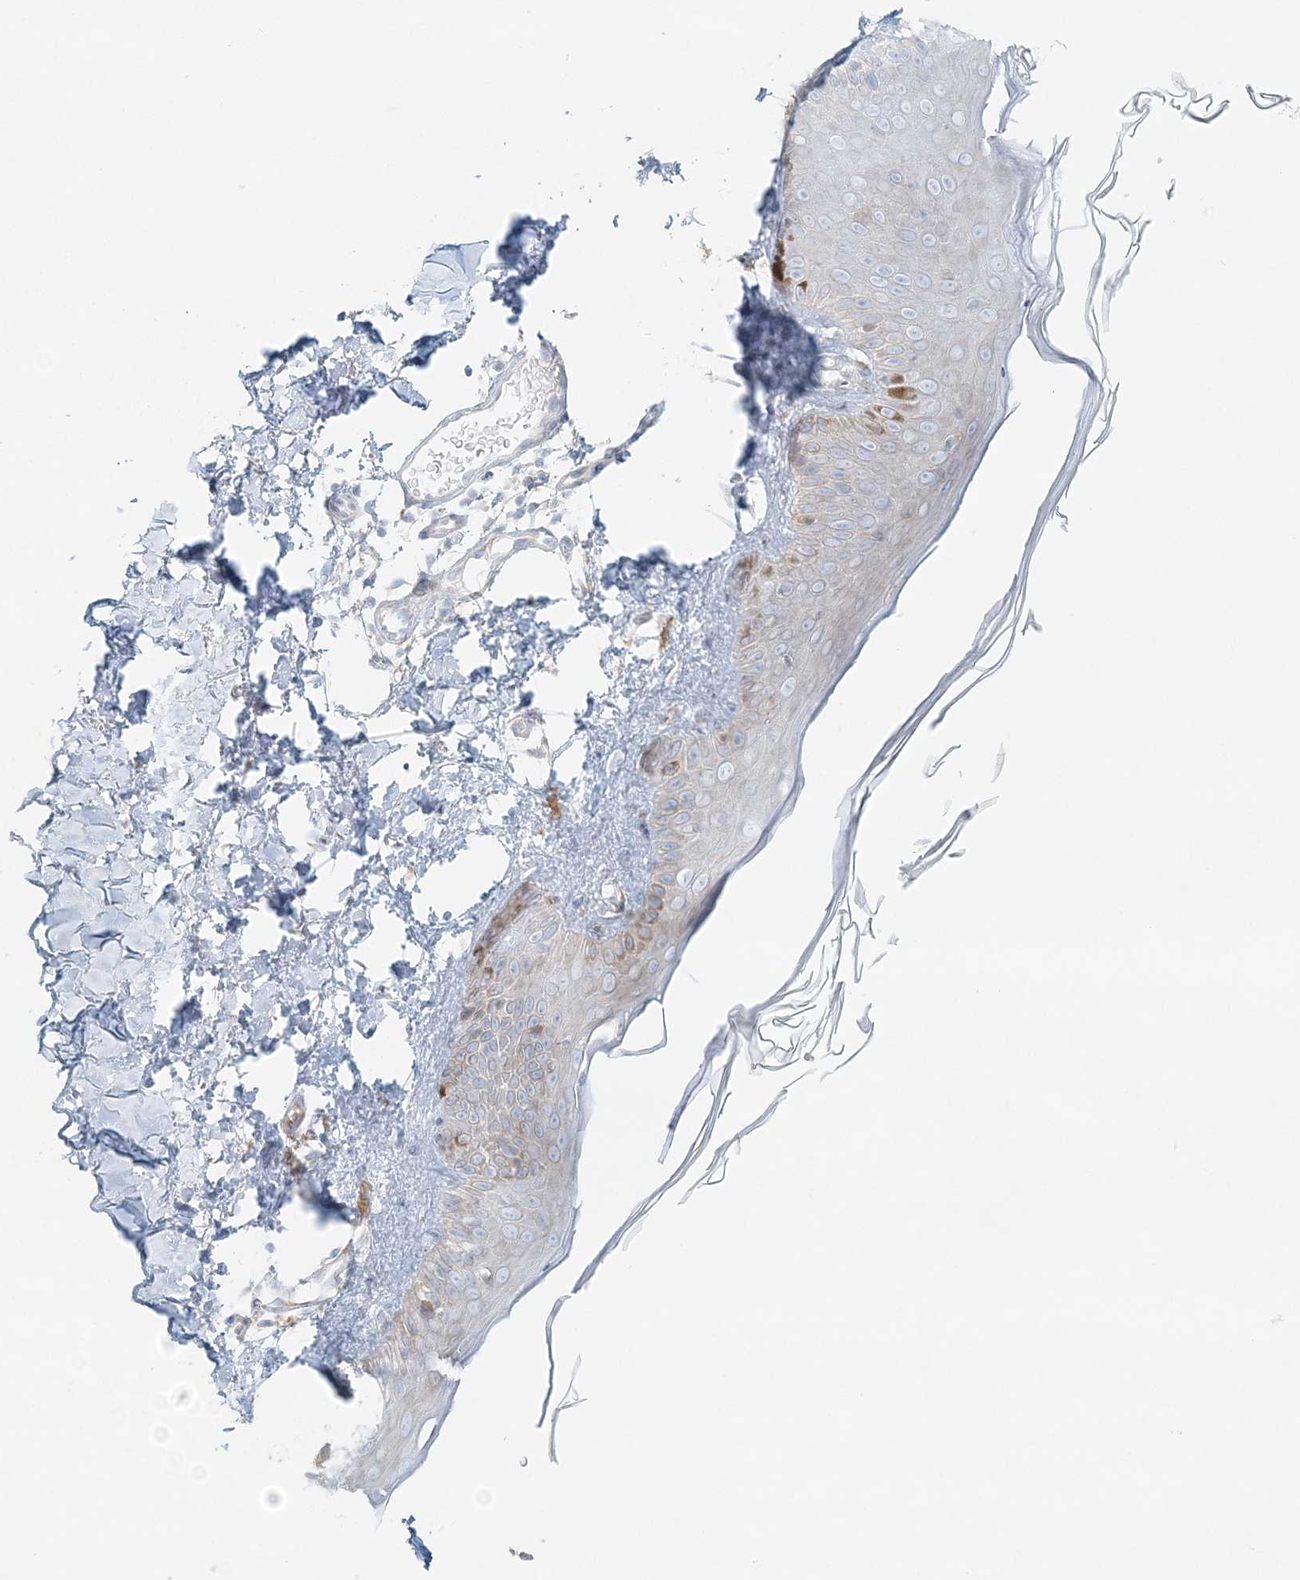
{"staining": {"intensity": "negative", "quantity": "none", "location": "none"}, "tissue": "skin", "cell_type": "Fibroblasts", "image_type": "normal", "snomed": [{"axis": "morphology", "description": "Normal tissue, NOS"}, {"axis": "topography", "description": "Skin"}], "caption": "A high-resolution photomicrograph shows immunohistochemistry (IHC) staining of benign skin, which shows no significant staining in fibroblasts. The staining was performed using DAB (3,3'-diaminobenzidine) to visualize the protein expression in brown, while the nuclei were stained in blue with hematoxylin (Magnification: 20x).", "gene": "STK11IP", "patient": {"sex": "male", "age": 52}}